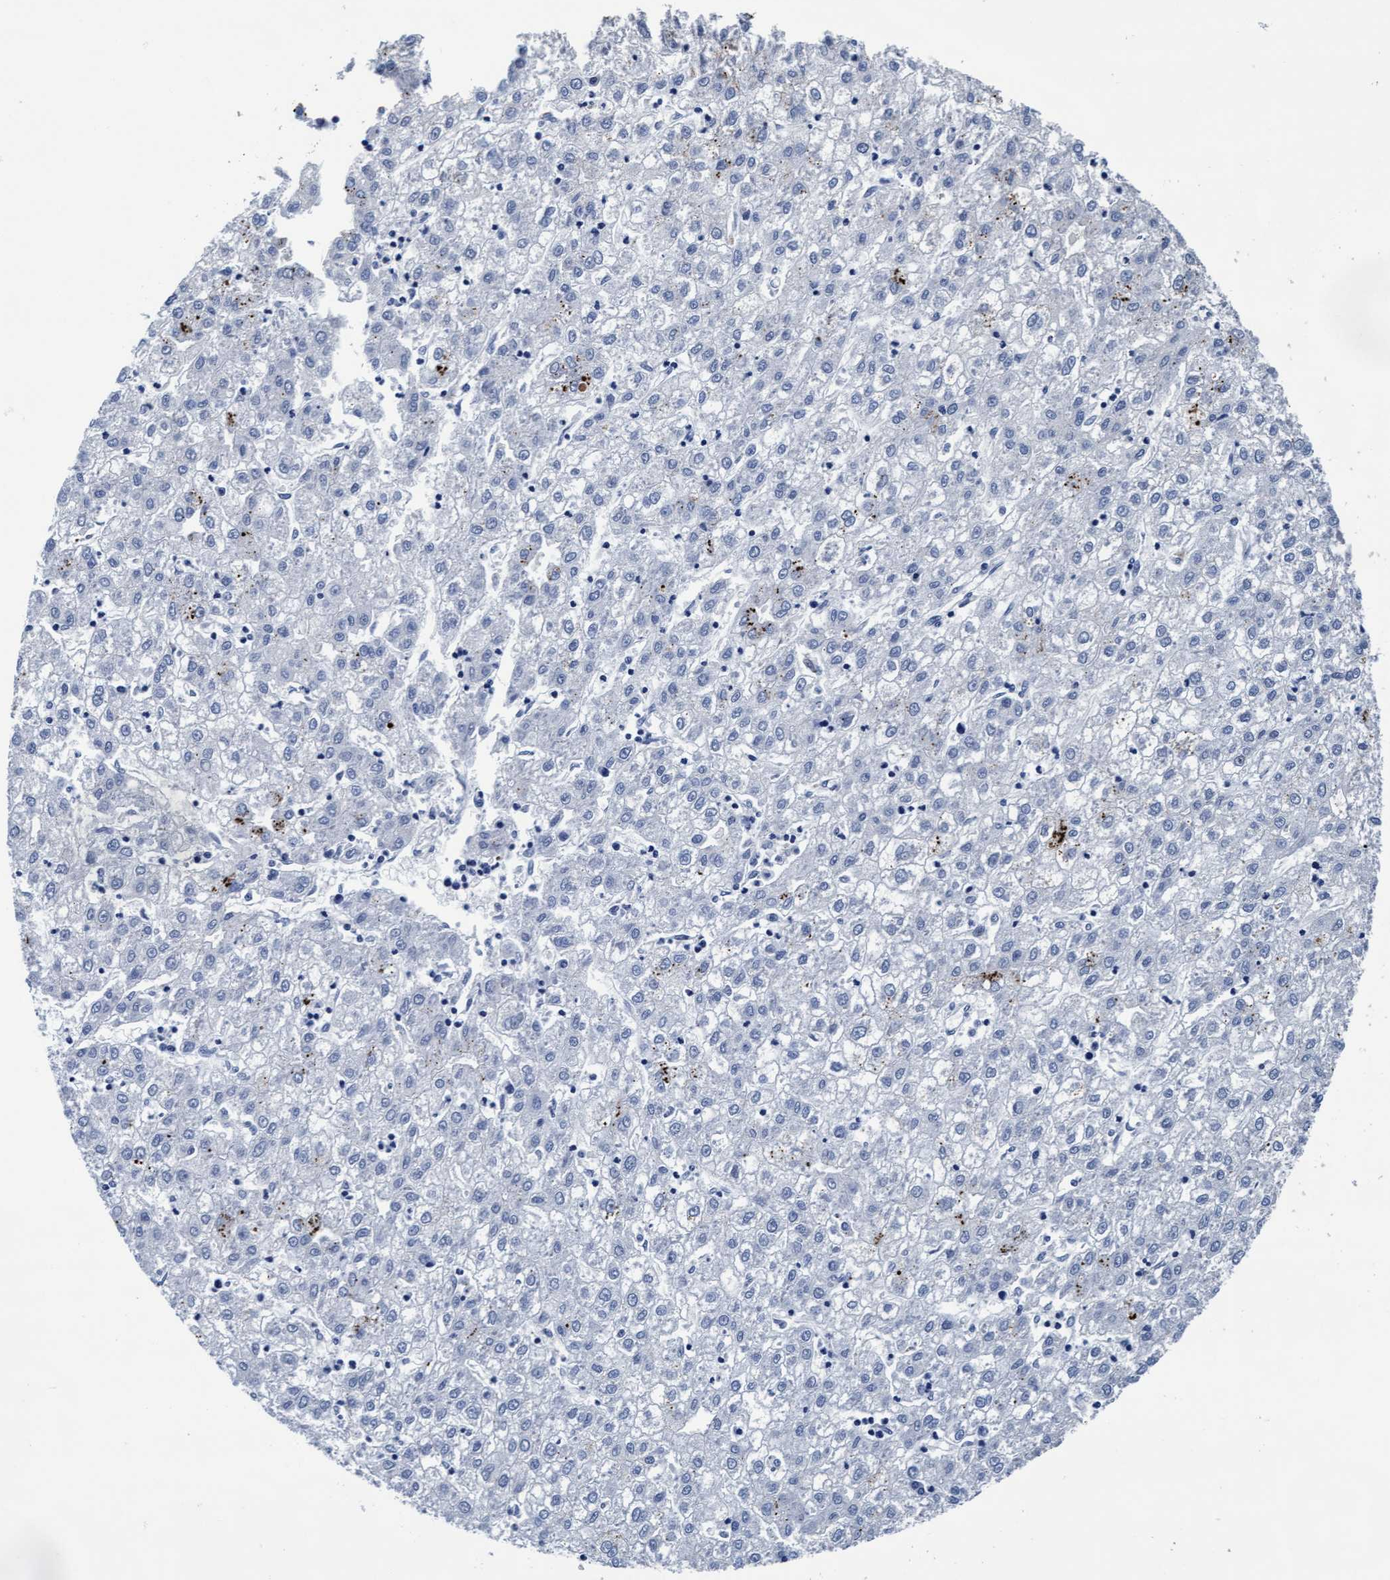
{"staining": {"intensity": "negative", "quantity": "none", "location": "none"}, "tissue": "liver cancer", "cell_type": "Tumor cells", "image_type": "cancer", "snomed": [{"axis": "morphology", "description": "Carcinoma, Hepatocellular, NOS"}, {"axis": "topography", "description": "Liver"}], "caption": "This is an immunohistochemistry image of human hepatocellular carcinoma (liver). There is no expression in tumor cells.", "gene": "ARSG", "patient": {"sex": "male", "age": 72}}